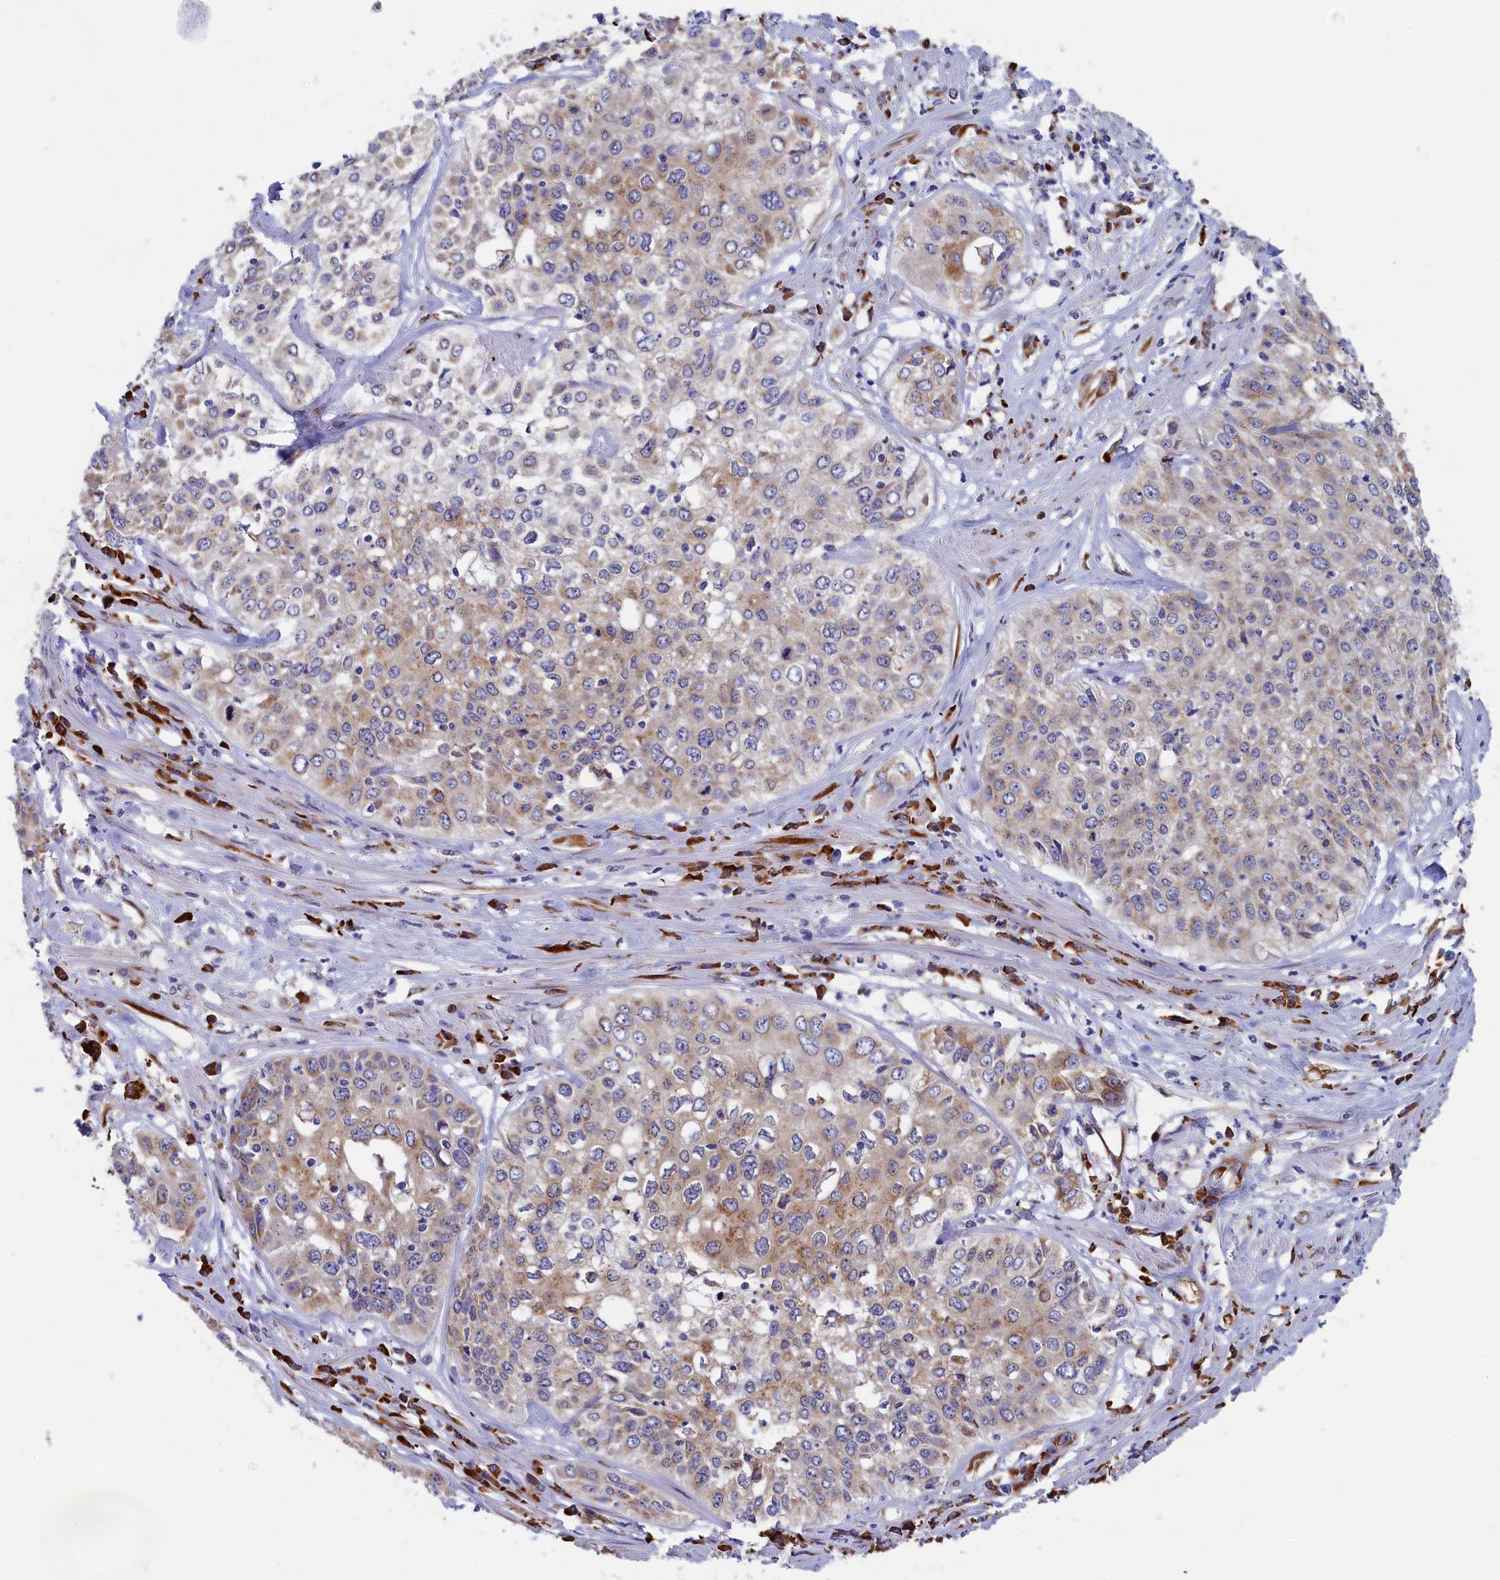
{"staining": {"intensity": "moderate", "quantity": "<25%", "location": "cytoplasmic/membranous"}, "tissue": "cervical cancer", "cell_type": "Tumor cells", "image_type": "cancer", "snomed": [{"axis": "morphology", "description": "Squamous cell carcinoma, NOS"}, {"axis": "topography", "description": "Cervix"}], "caption": "Cervical cancer (squamous cell carcinoma) stained with DAB immunohistochemistry (IHC) reveals low levels of moderate cytoplasmic/membranous positivity in about <25% of tumor cells.", "gene": "CCDC68", "patient": {"sex": "female", "age": 31}}